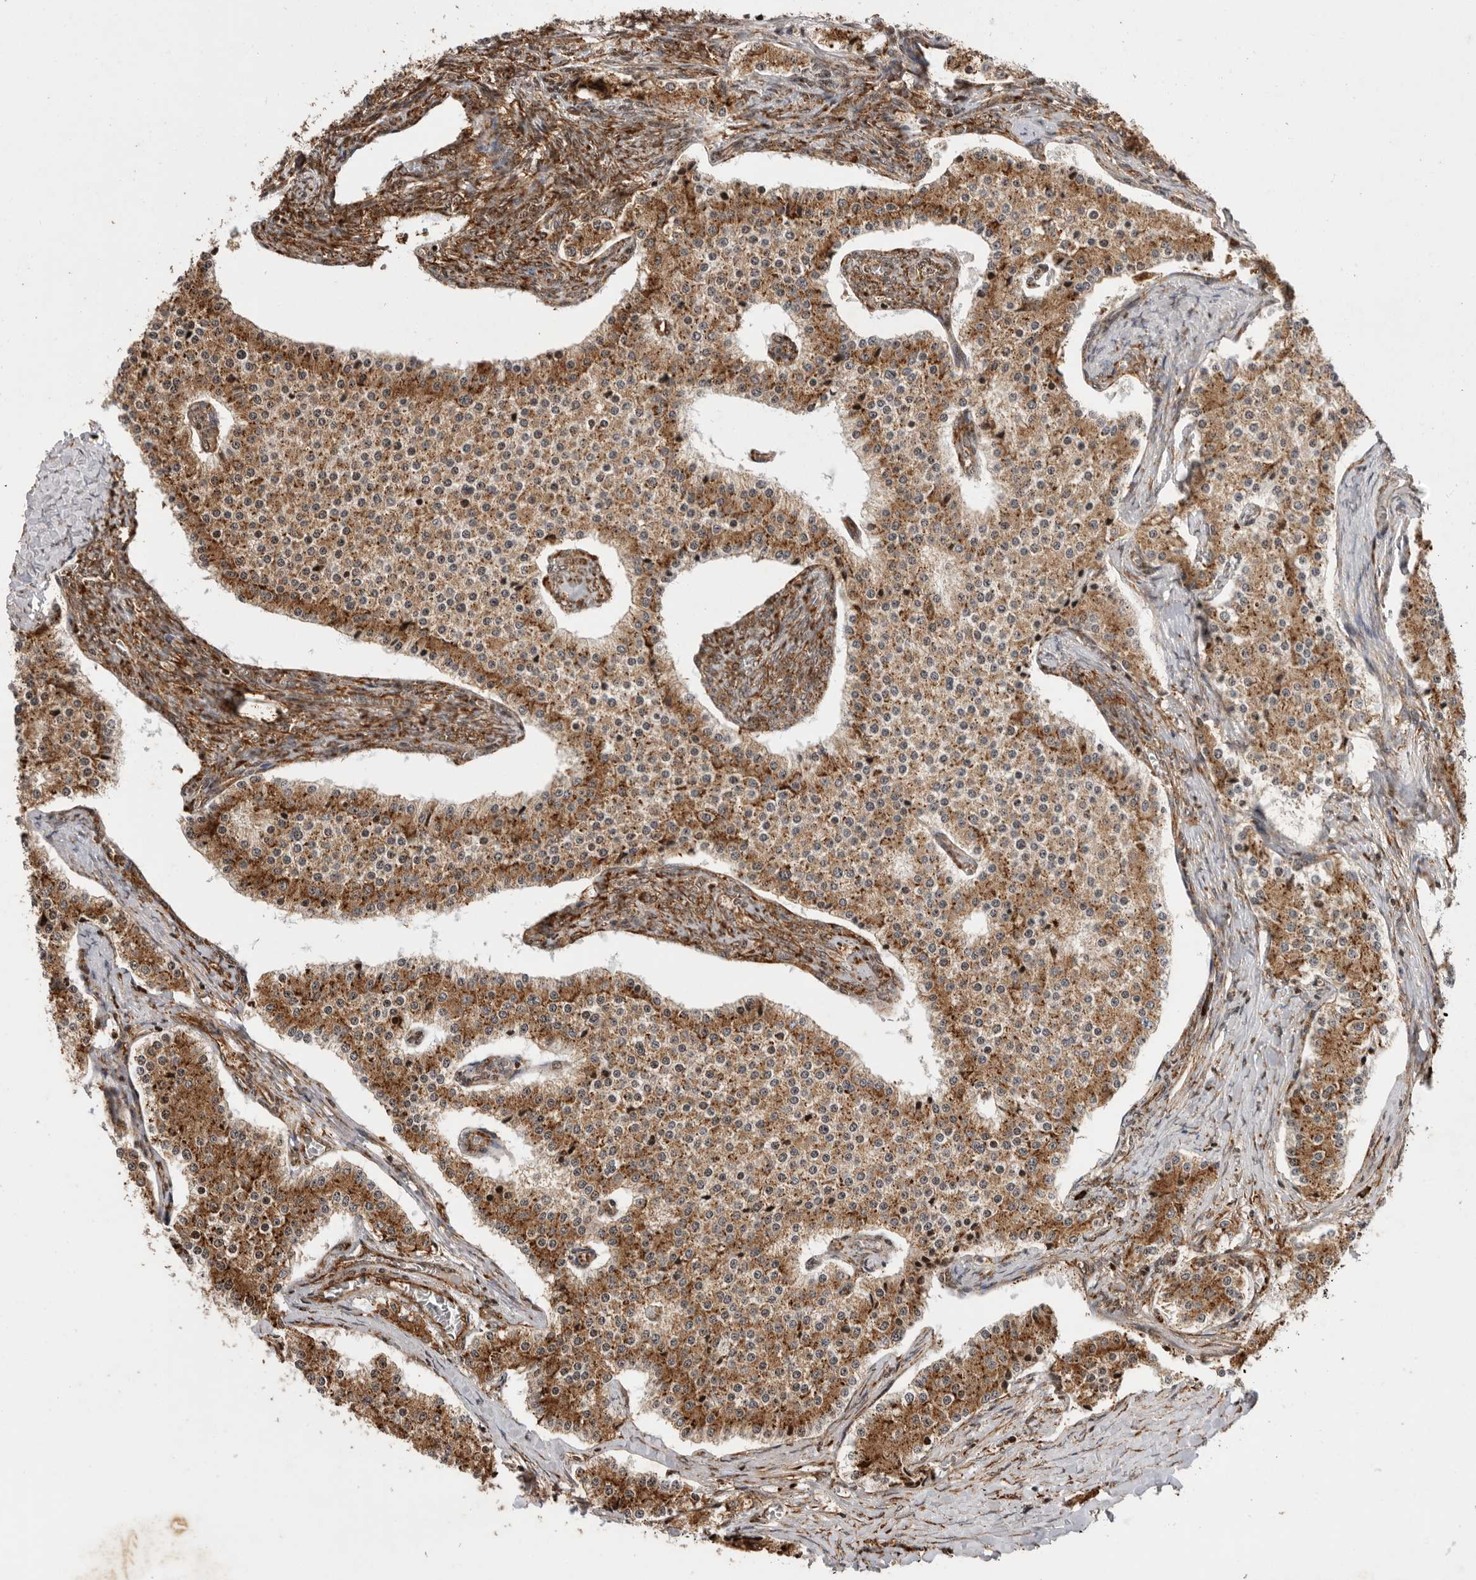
{"staining": {"intensity": "moderate", "quantity": ">75%", "location": "cytoplasmic/membranous"}, "tissue": "carcinoid", "cell_type": "Tumor cells", "image_type": "cancer", "snomed": [{"axis": "morphology", "description": "Carcinoid, malignant, NOS"}, {"axis": "topography", "description": "Colon"}], "caption": "Immunohistochemical staining of carcinoid shows medium levels of moderate cytoplasmic/membranous expression in approximately >75% of tumor cells.", "gene": "FZD3", "patient": {"sex": "female", "age": 52}}